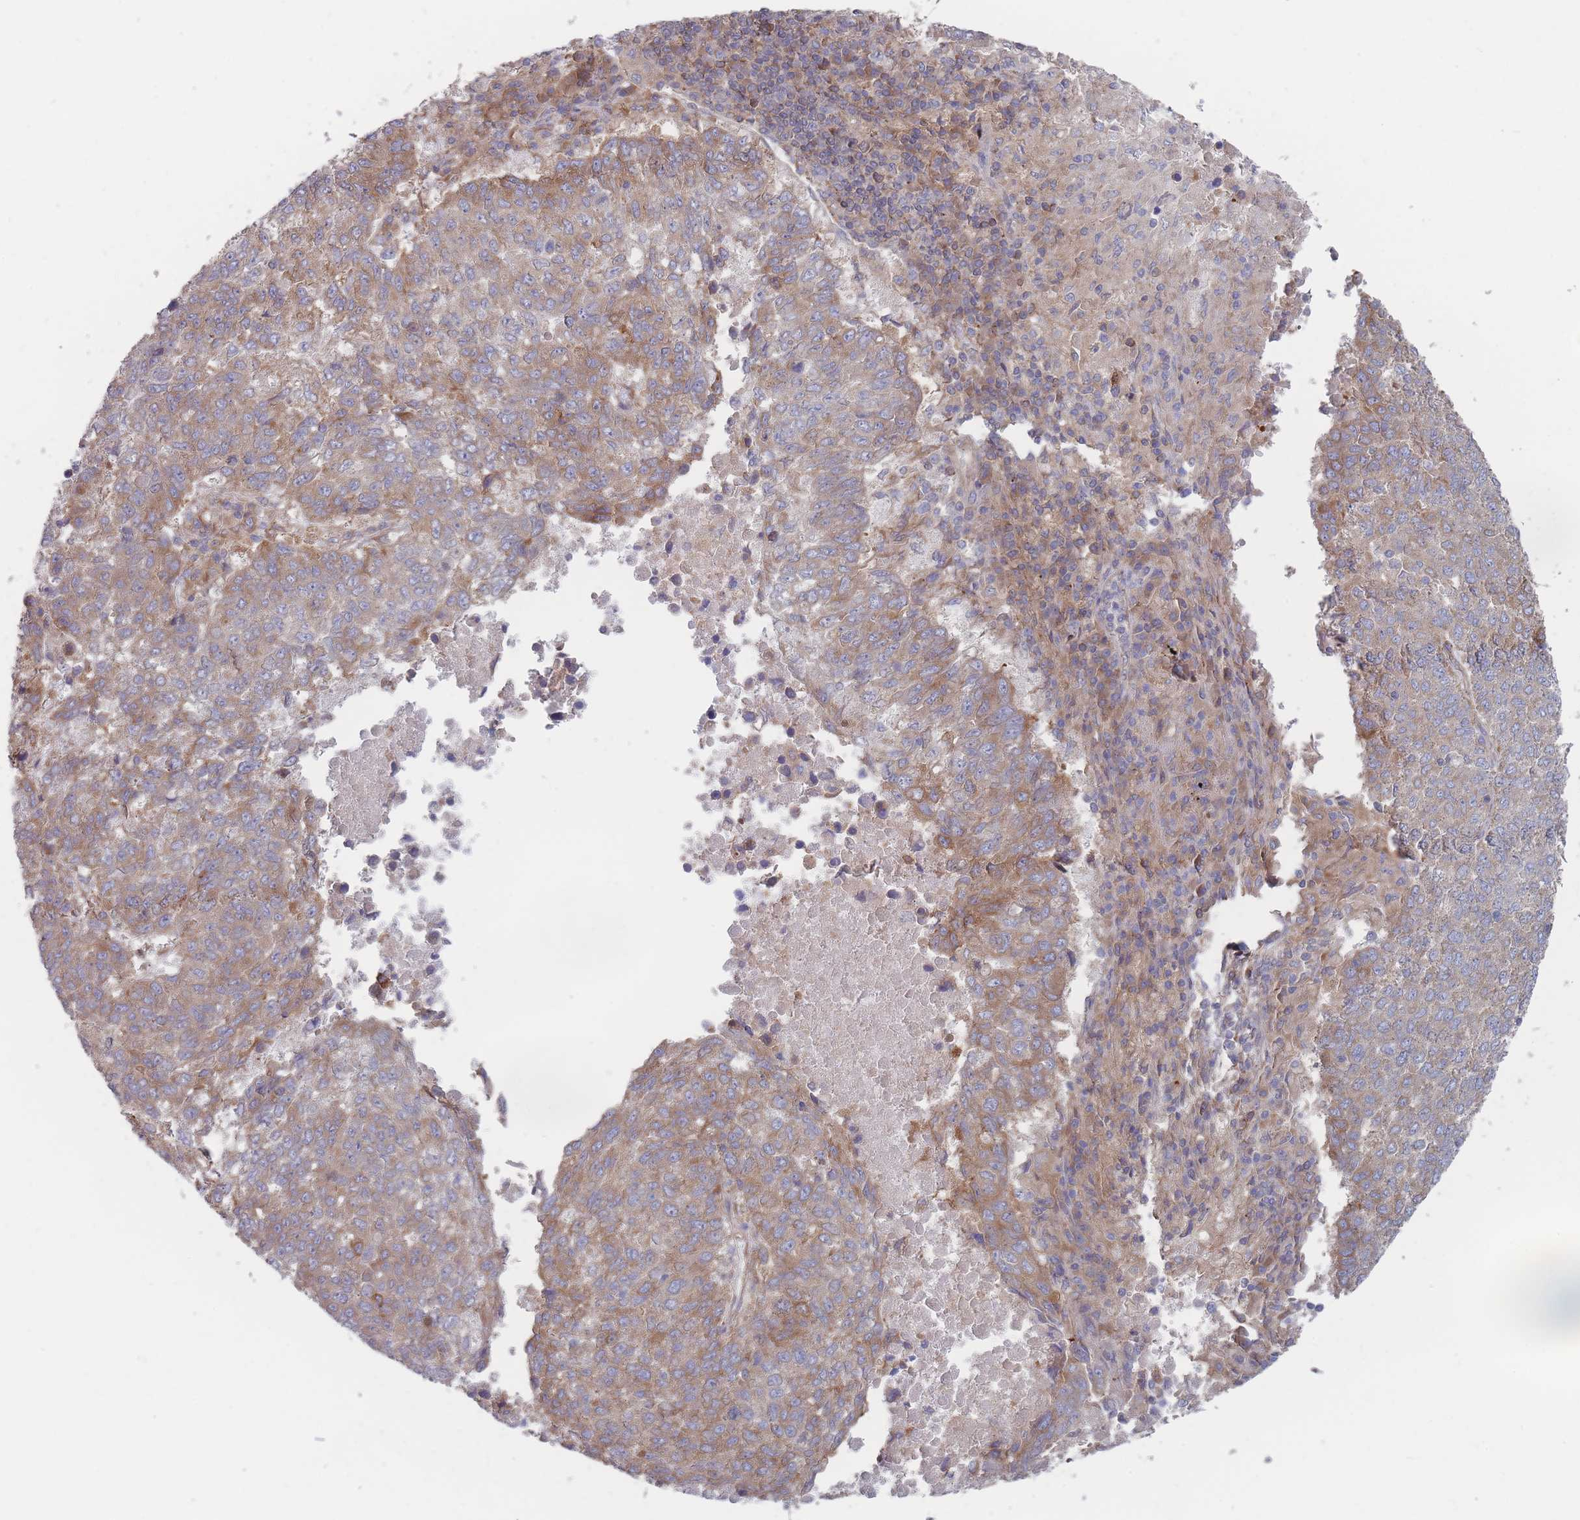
{"staining": {"intensity": "moderate", "quantity": ">75%", "location": "cytoplasmic/membranous"}, "tissue": "lung cancer", "cell_type": "Tumor cells", "image_type": "cancer", "snomed": [{"axis": "morphology", "description": "Squamous cell carcinoma, NOS"}, {"axis": "topography", "description": "Lung"}], "caption": "The micrograph reveals staining of lung cancer, revealing moderate cytoplasmic/membranous protein positivity (brown color) within tumor cells. The protein is shown in brown color, while the nuclei are stained blue.", "gene": "KDSR", "patient": {"sex": "male", "age": 73}}